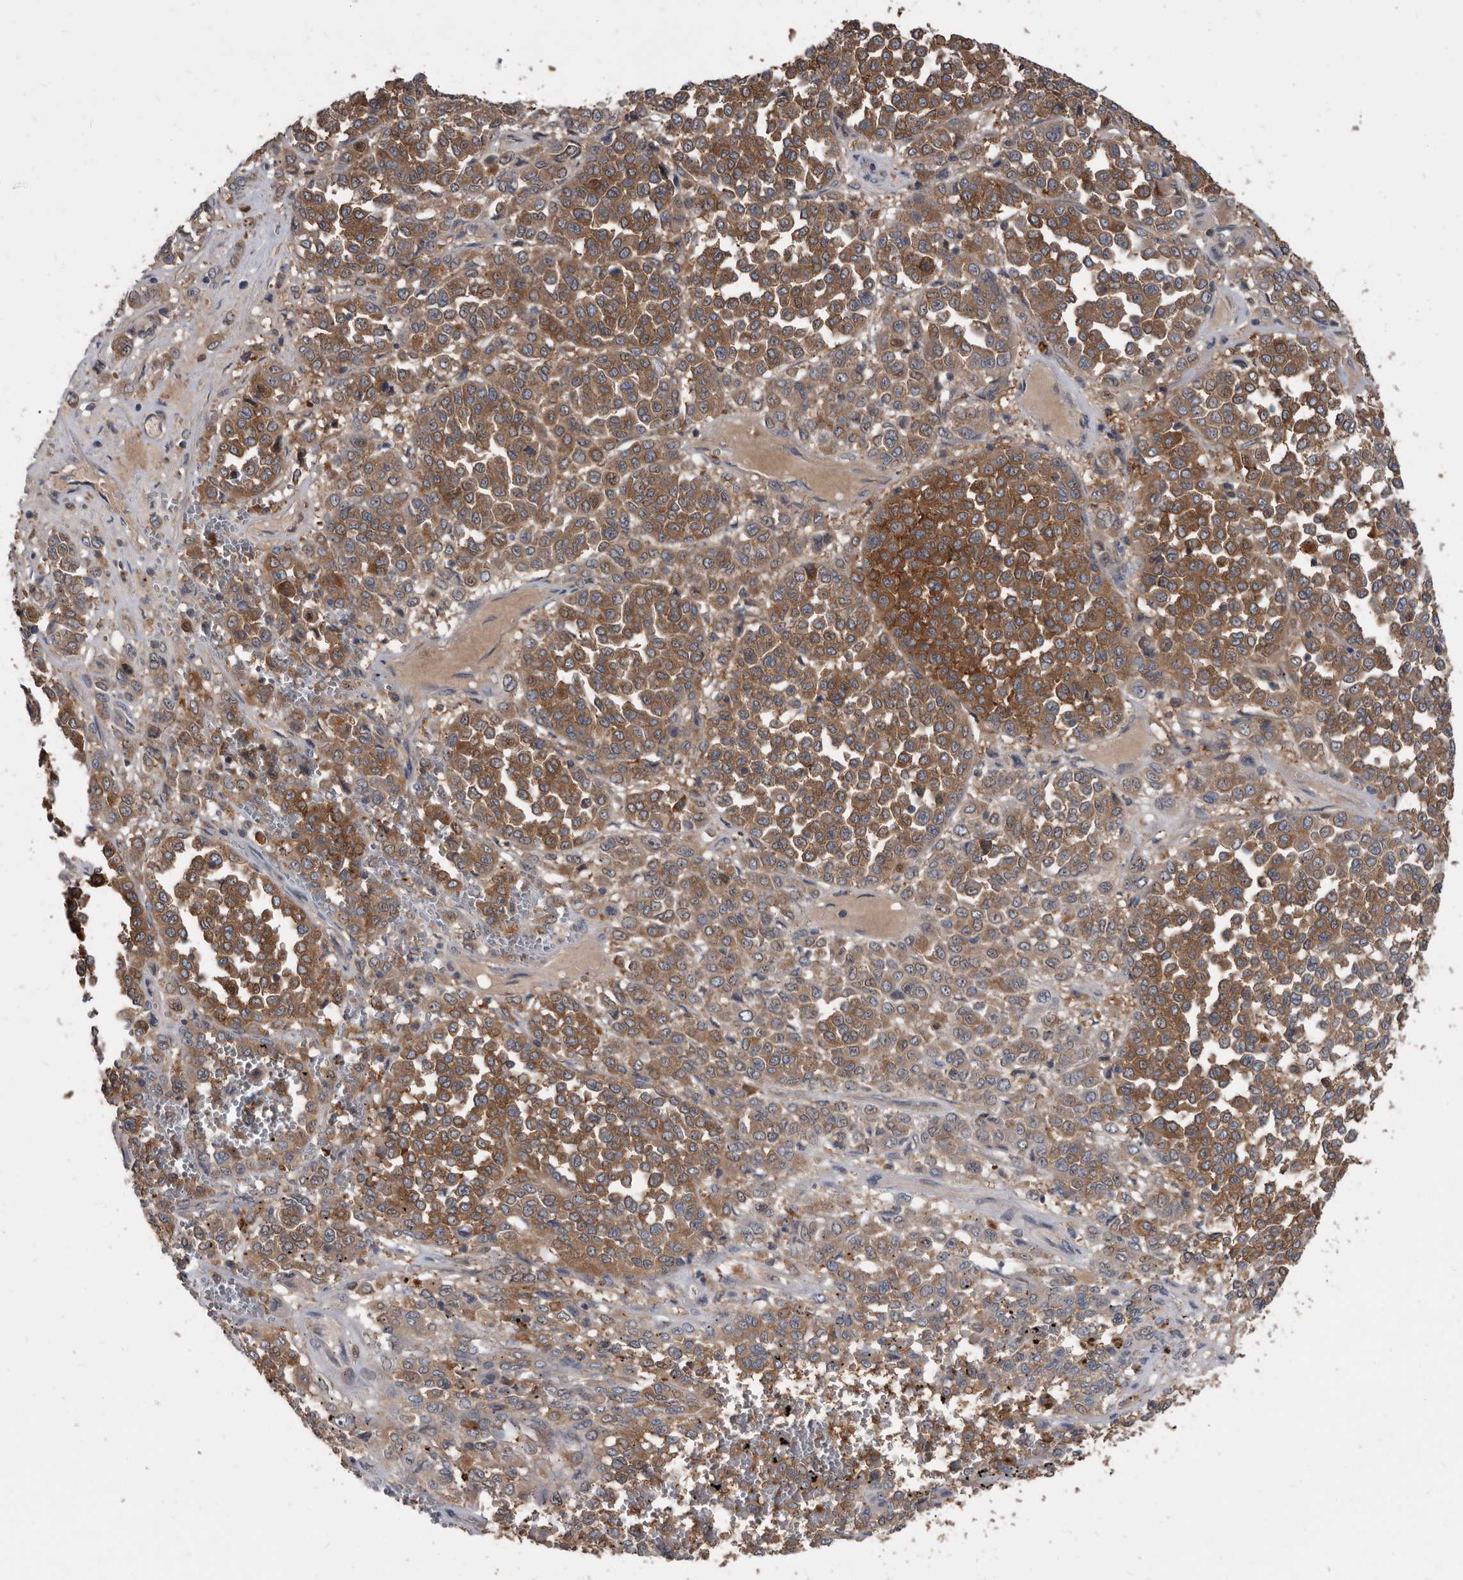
{"staining": {"intensity": "moderate", "quantity": ">75%", "location": "cytoplasmic/membranous"}, "tissue": "melanoma", "cell_type": "Tumor cells", "image_type": "cancer", "snomed": [{"axis": "morphology", "description": "Malignant melanoma, Metastatic site"}, {"axis": "topography", "description": "Pancreas"}], "caption": "Protein expression analysis of human malignant melanoma (metastatic site) reveals moderate cytoplasmic/membranous positivity in about >75% of tumor cells.", "gene": "APEH", "patient": {"sex": "female", "age": 30}}